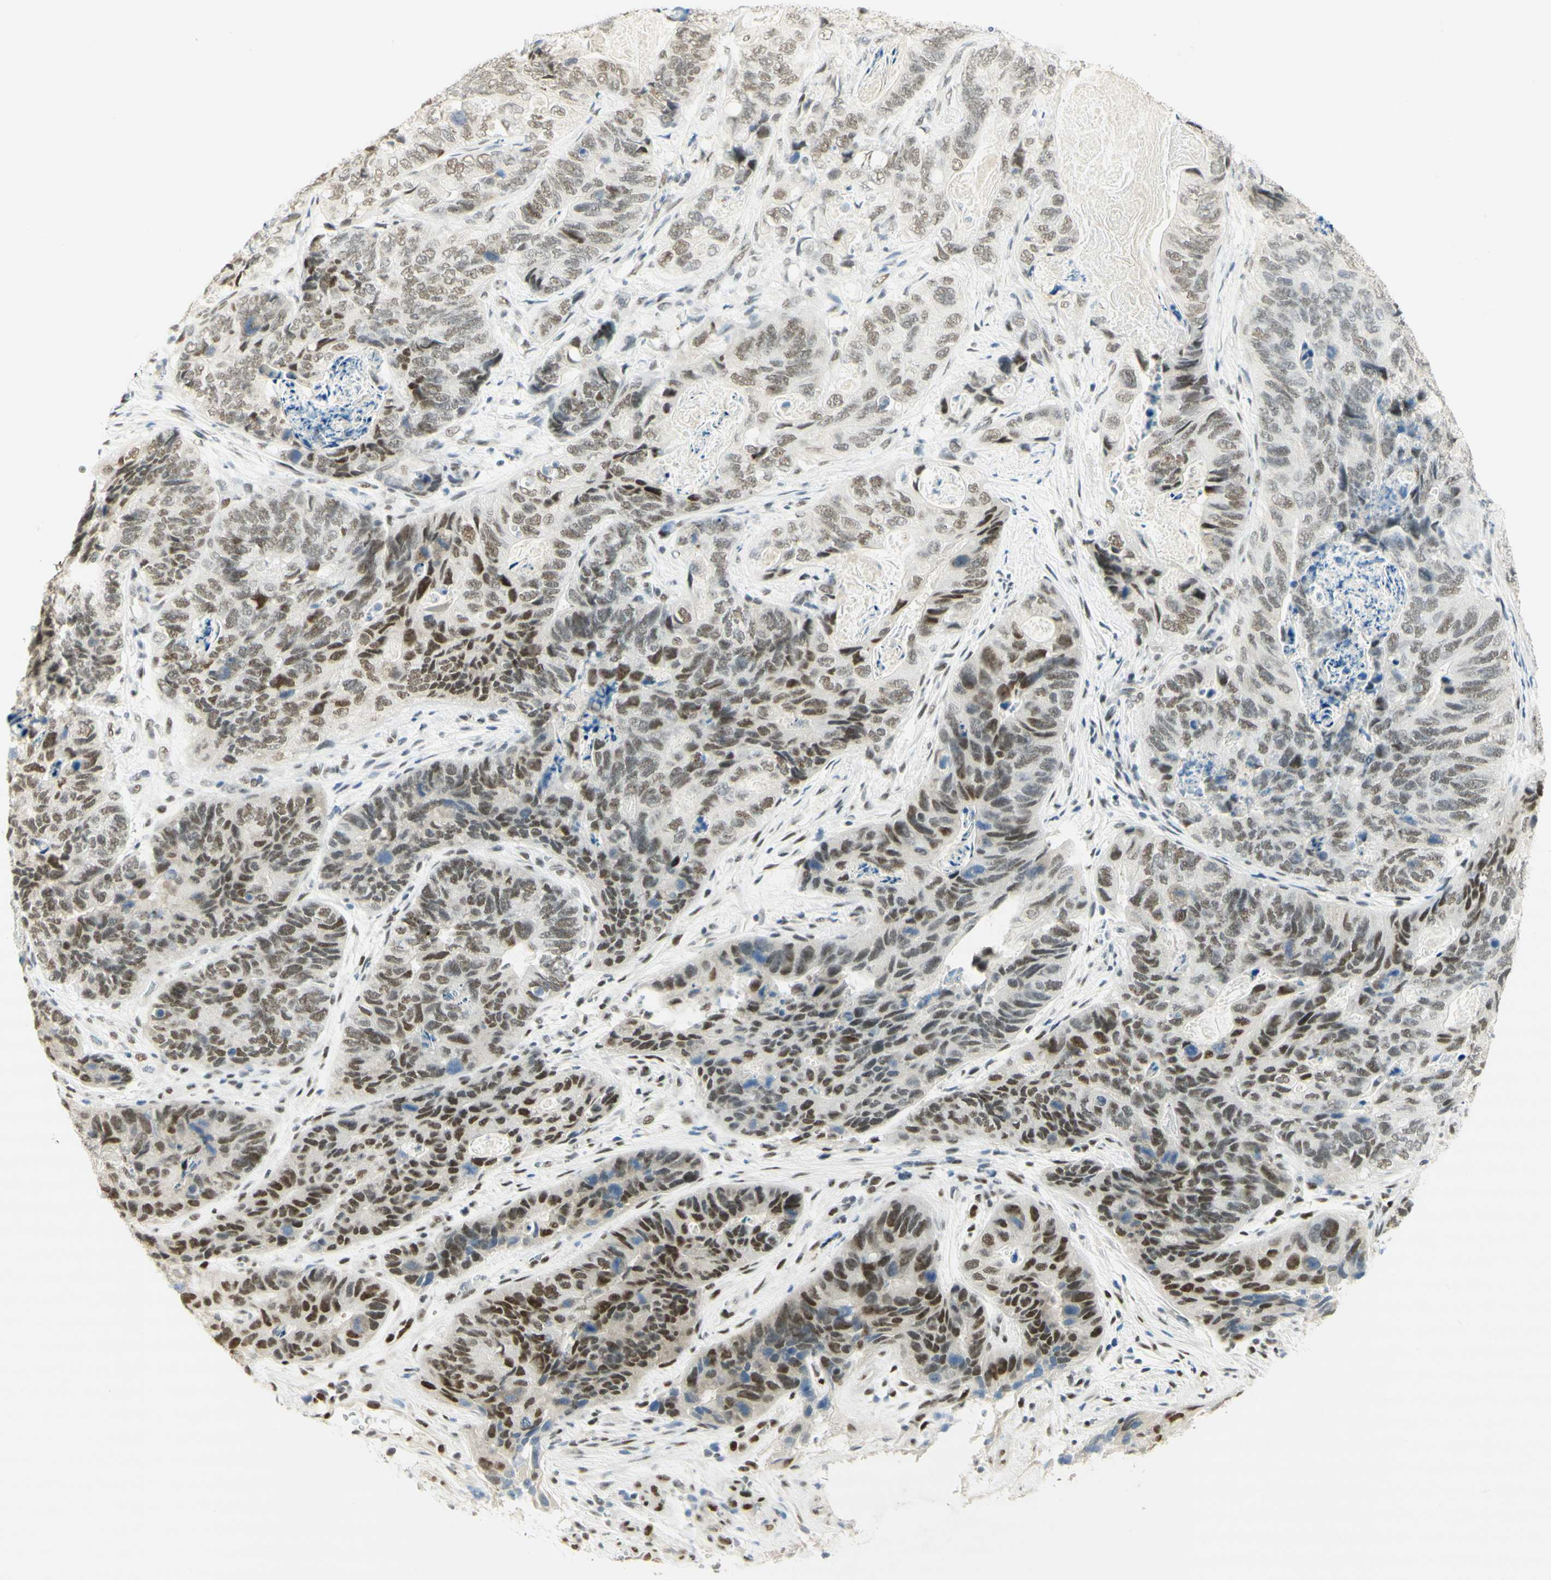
{"staining": {"intensity": "moderate", "quantity": "<25%", "location": "nuclear"}, "tissue": "stomach cancer", "cell_type": "Tumor cells", "image_type": "cancer", "snomed": [{"axis": "morphology", "description": "Adenocarcinoma, NOS"}, {"axis": "topography", "description": "Stomach"}], "caption": "A photomicrograph of adenocarcinoma (stomach) stained for a protein shows moderate nuclear brown staining in tumor cells.", "gene": "PMS2", "patient": {"sex": "female", "age": 89}}